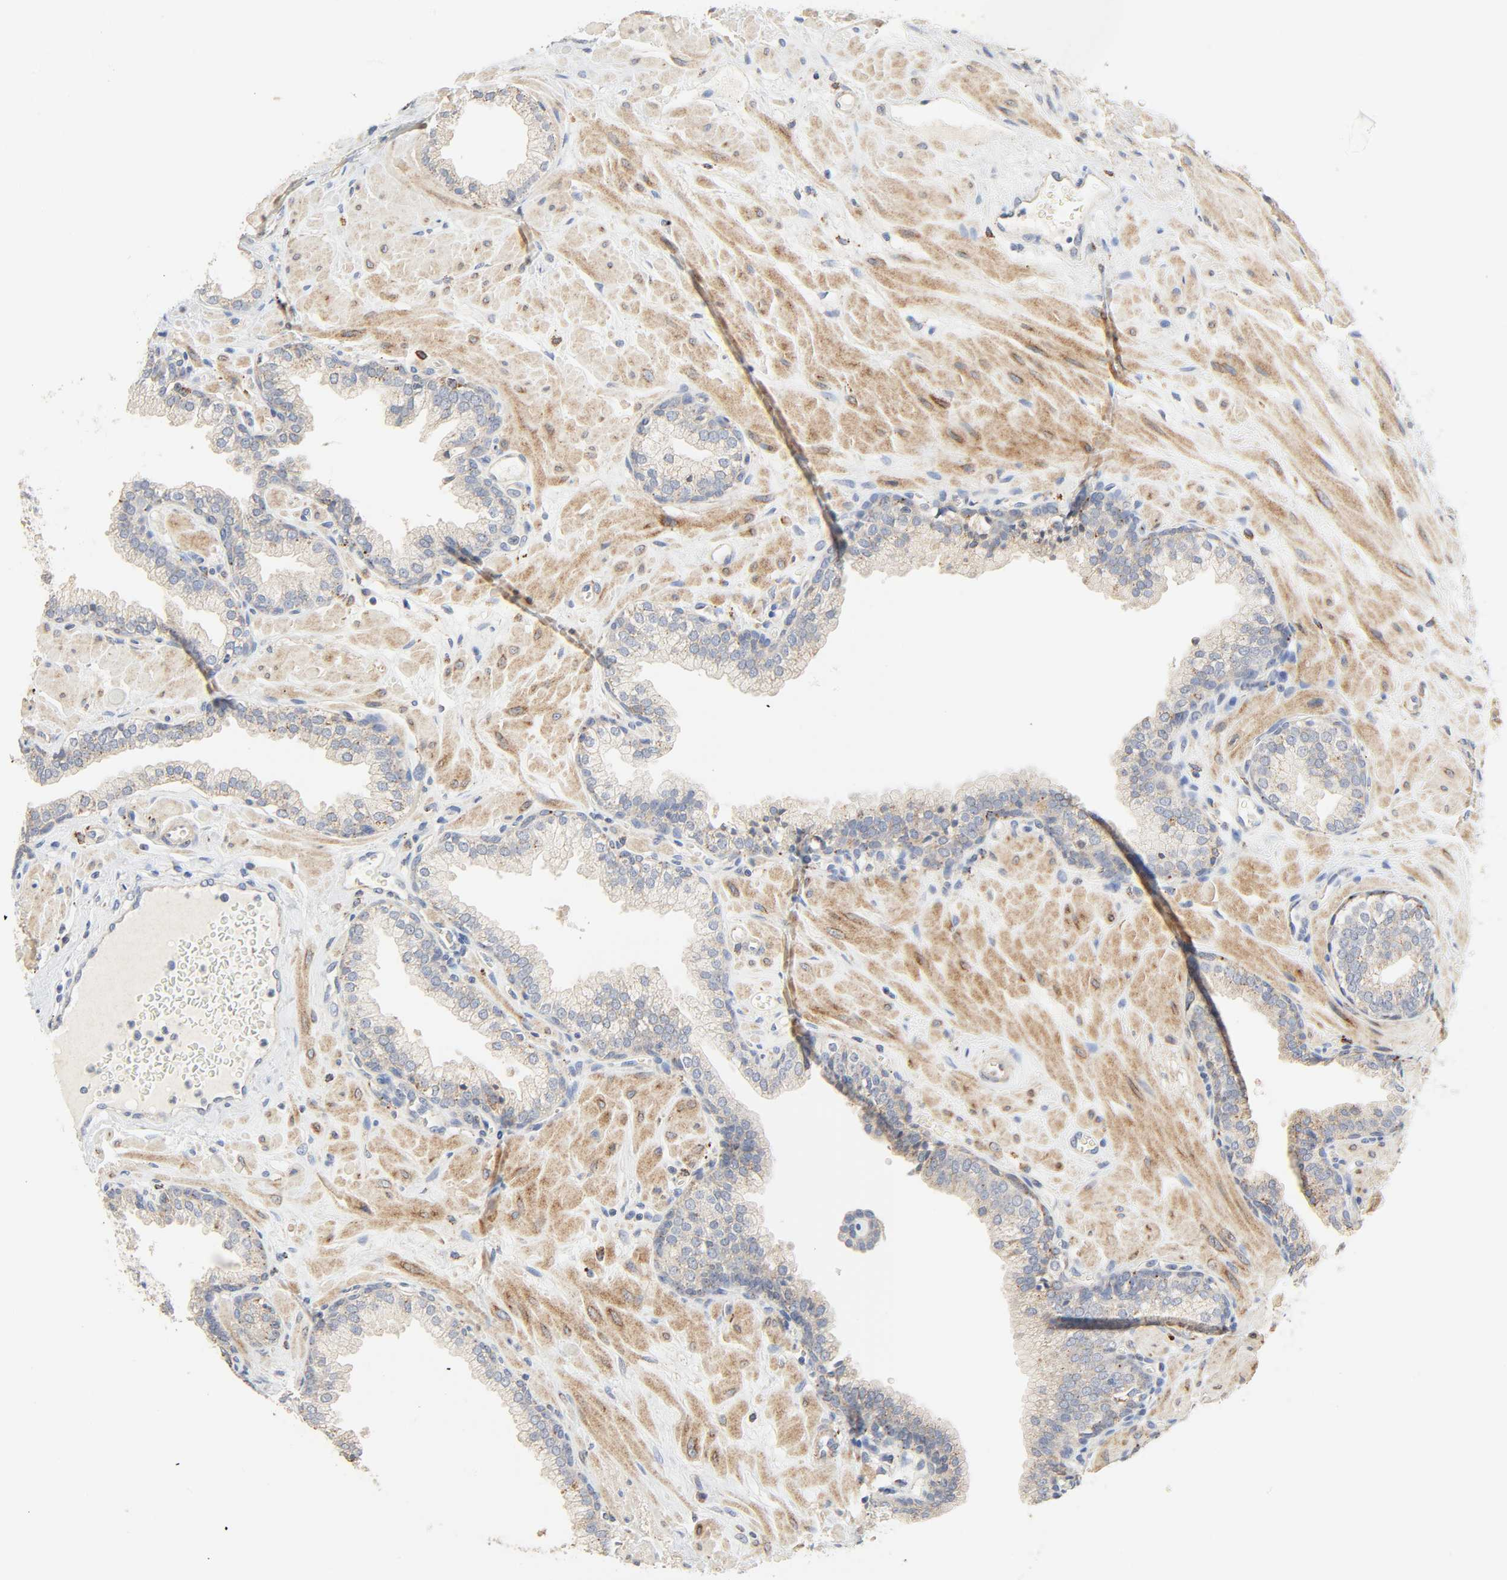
{"staining": {"intensity": "weak", "quantity": ">75%", "location": "cytoplasmic/membranous"}, "tissue": "prostate", "cell_type": "Glandular cells", "image_type": "normal", "snomed": [{"axis": "morphology", "description": "Normal tissue, NOS"}, {"axis": "topography", "description": "Prostate"}], "caption": "Weak cytoplasmic/membranous staining for a protein is present in approximately >75% of glandular cells of normal prostate using IHC.", "gene": "CAMK2A", "patient": {"sex": "male", "age": 60}}